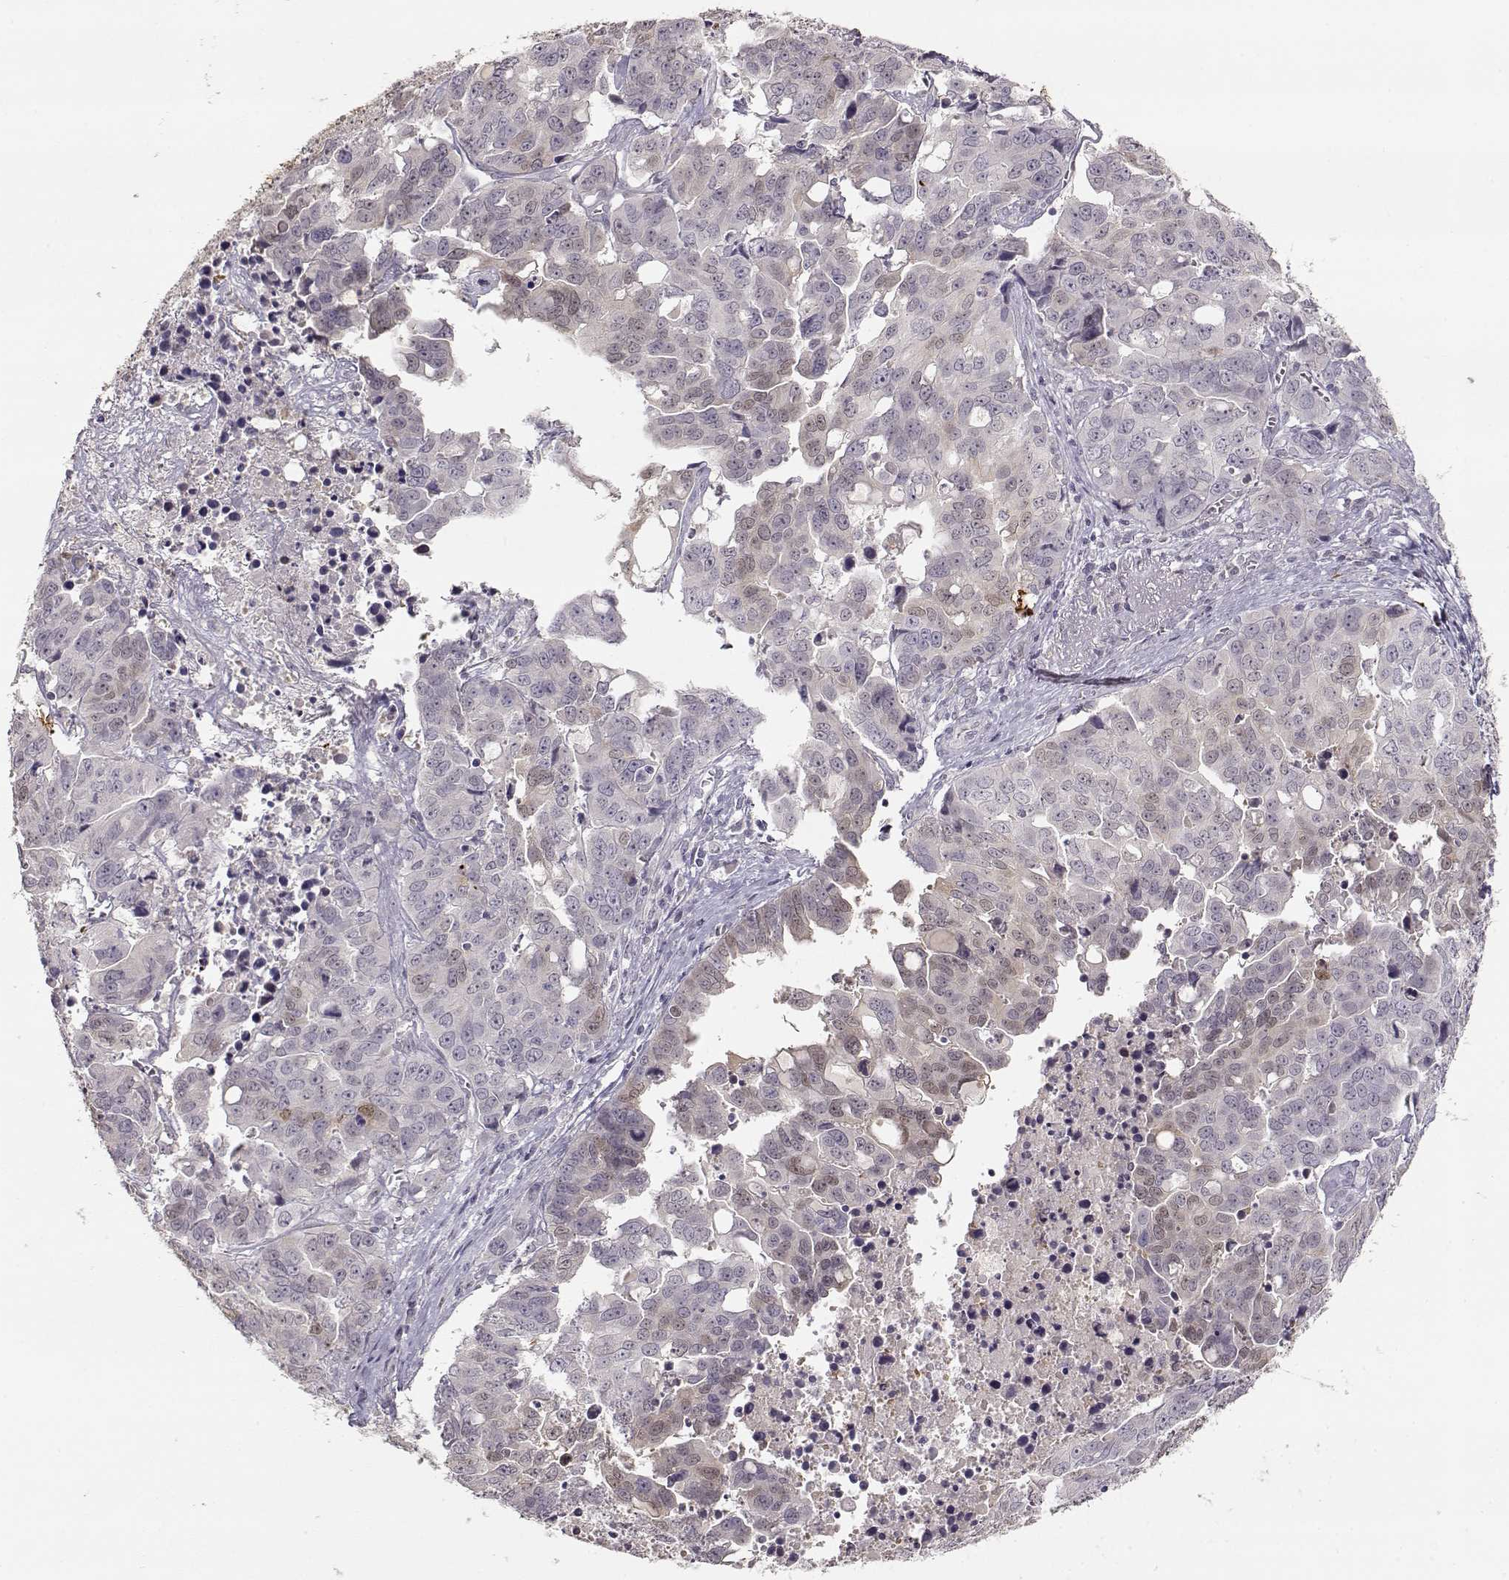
{"staining": {"intensity": "weak", "quantity": "<25%", "location": "cytoplasmic/membranous,nuclear"}, "tissue": "ovarian cancer", "cell_type": "Tumor cells", "image_type": "cancer", "snomed": [{"axis": "morphology", "description": "Carcinoma, endometroid"}, {"axis": "topography", "description": "Ovary"}], "caption": "Human ovarian endometroid carcinoma stained for a protein using immunohistochemistry exhibits no expression in tumor cells.", "gene": "S100B", "patient": {"sex": "female", "age": 78}}